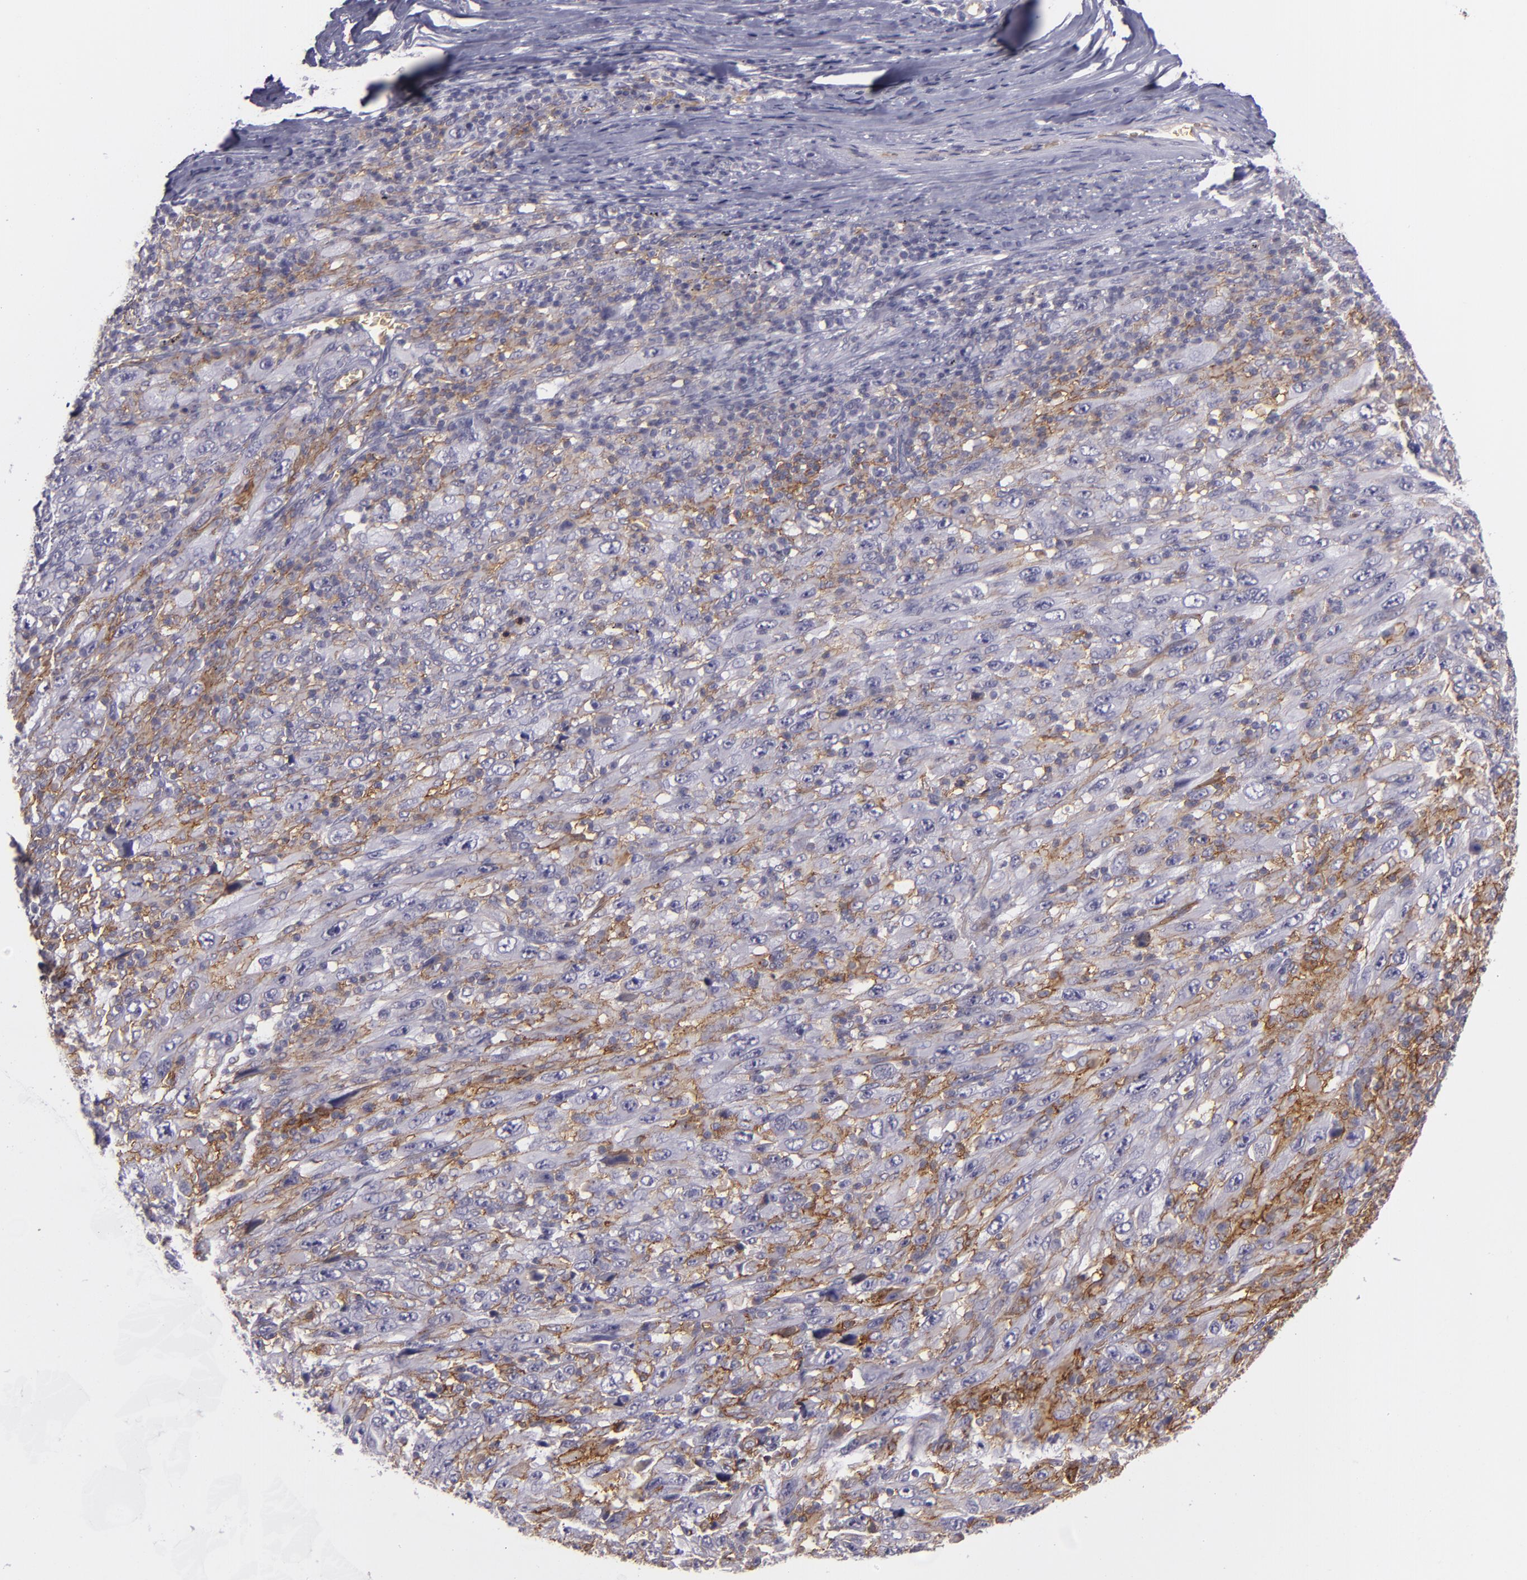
{"staining": {"intensity": "moderate", "quantity": "25%-75%", "location": "cytoplasmic/membranous"}, "tissue": "melanoma", "cell_type": "Tumor cells", "image_type": "cancer", "snomed": [{"axis": "morphology", "description": "Malignant melanoma, Metastatic site"}, {"axis": "topography", "description": "Skin"}], "caption": "This image reveals melanoma stained with immunohistochemistry to label a protein in brown. The cytoplasmic/membranous of tumor cells show moderate positivity for the protein. Nuclei are counter-stained blue.", "gene": "ACE", "patient": {"sex": "female", "age": 56}}